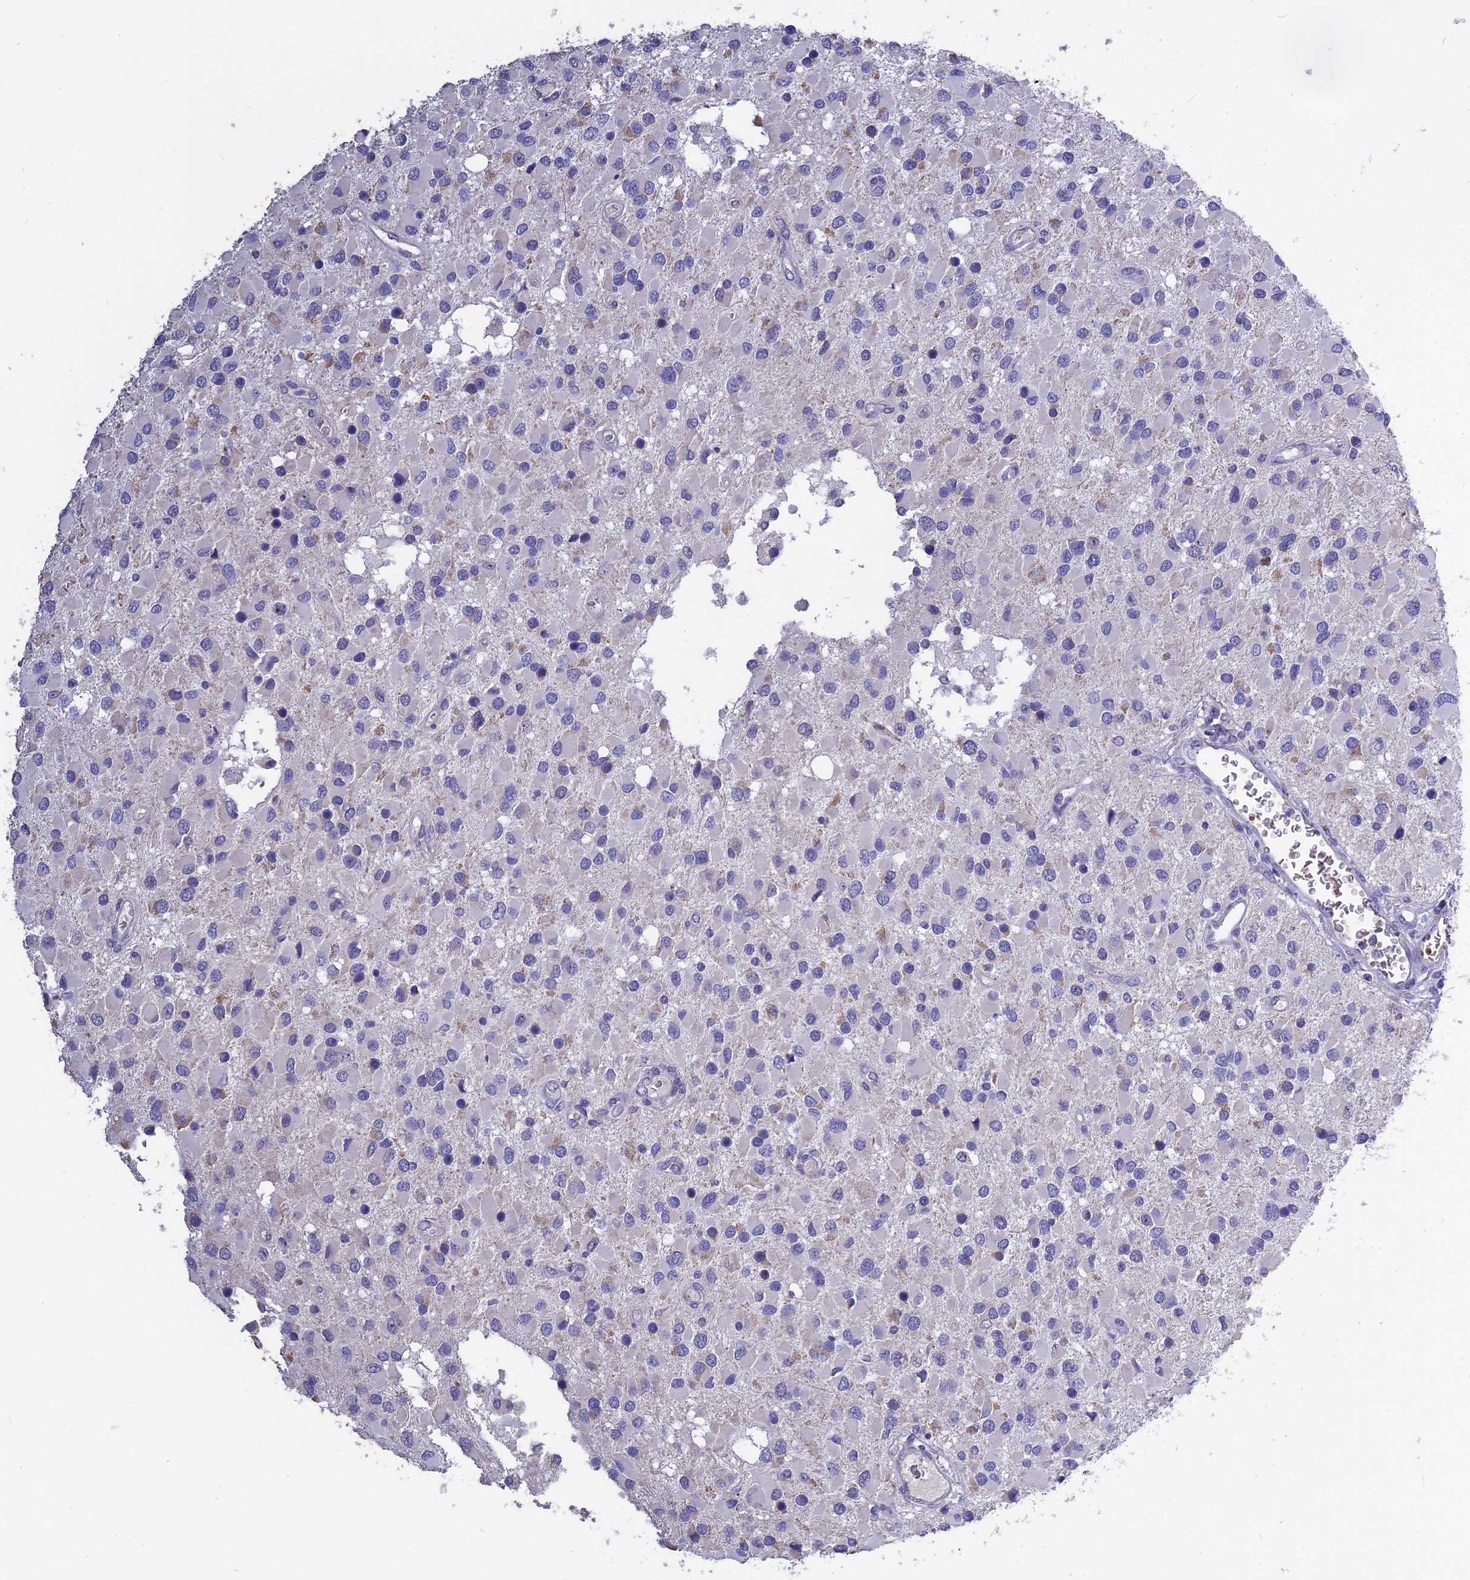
{"staining": {"intensity": "negative", "quantity": "none", "location": "none"}, "tissue": "glioma", "cell_type": "Tumor cells", "image_type": "cancer", "snomed": [{"axis": "morphology", "description": "Glioma, malignant, High grade"}, {"axis": "topography", "description": "Brain"}], "caption": "Immunohistochemistry of glioma exhibits no expression in tumor cells. Nuclei are stained in blue.", "gene": "KNOP1", "patient": {"sex": "male", "age": 53}}